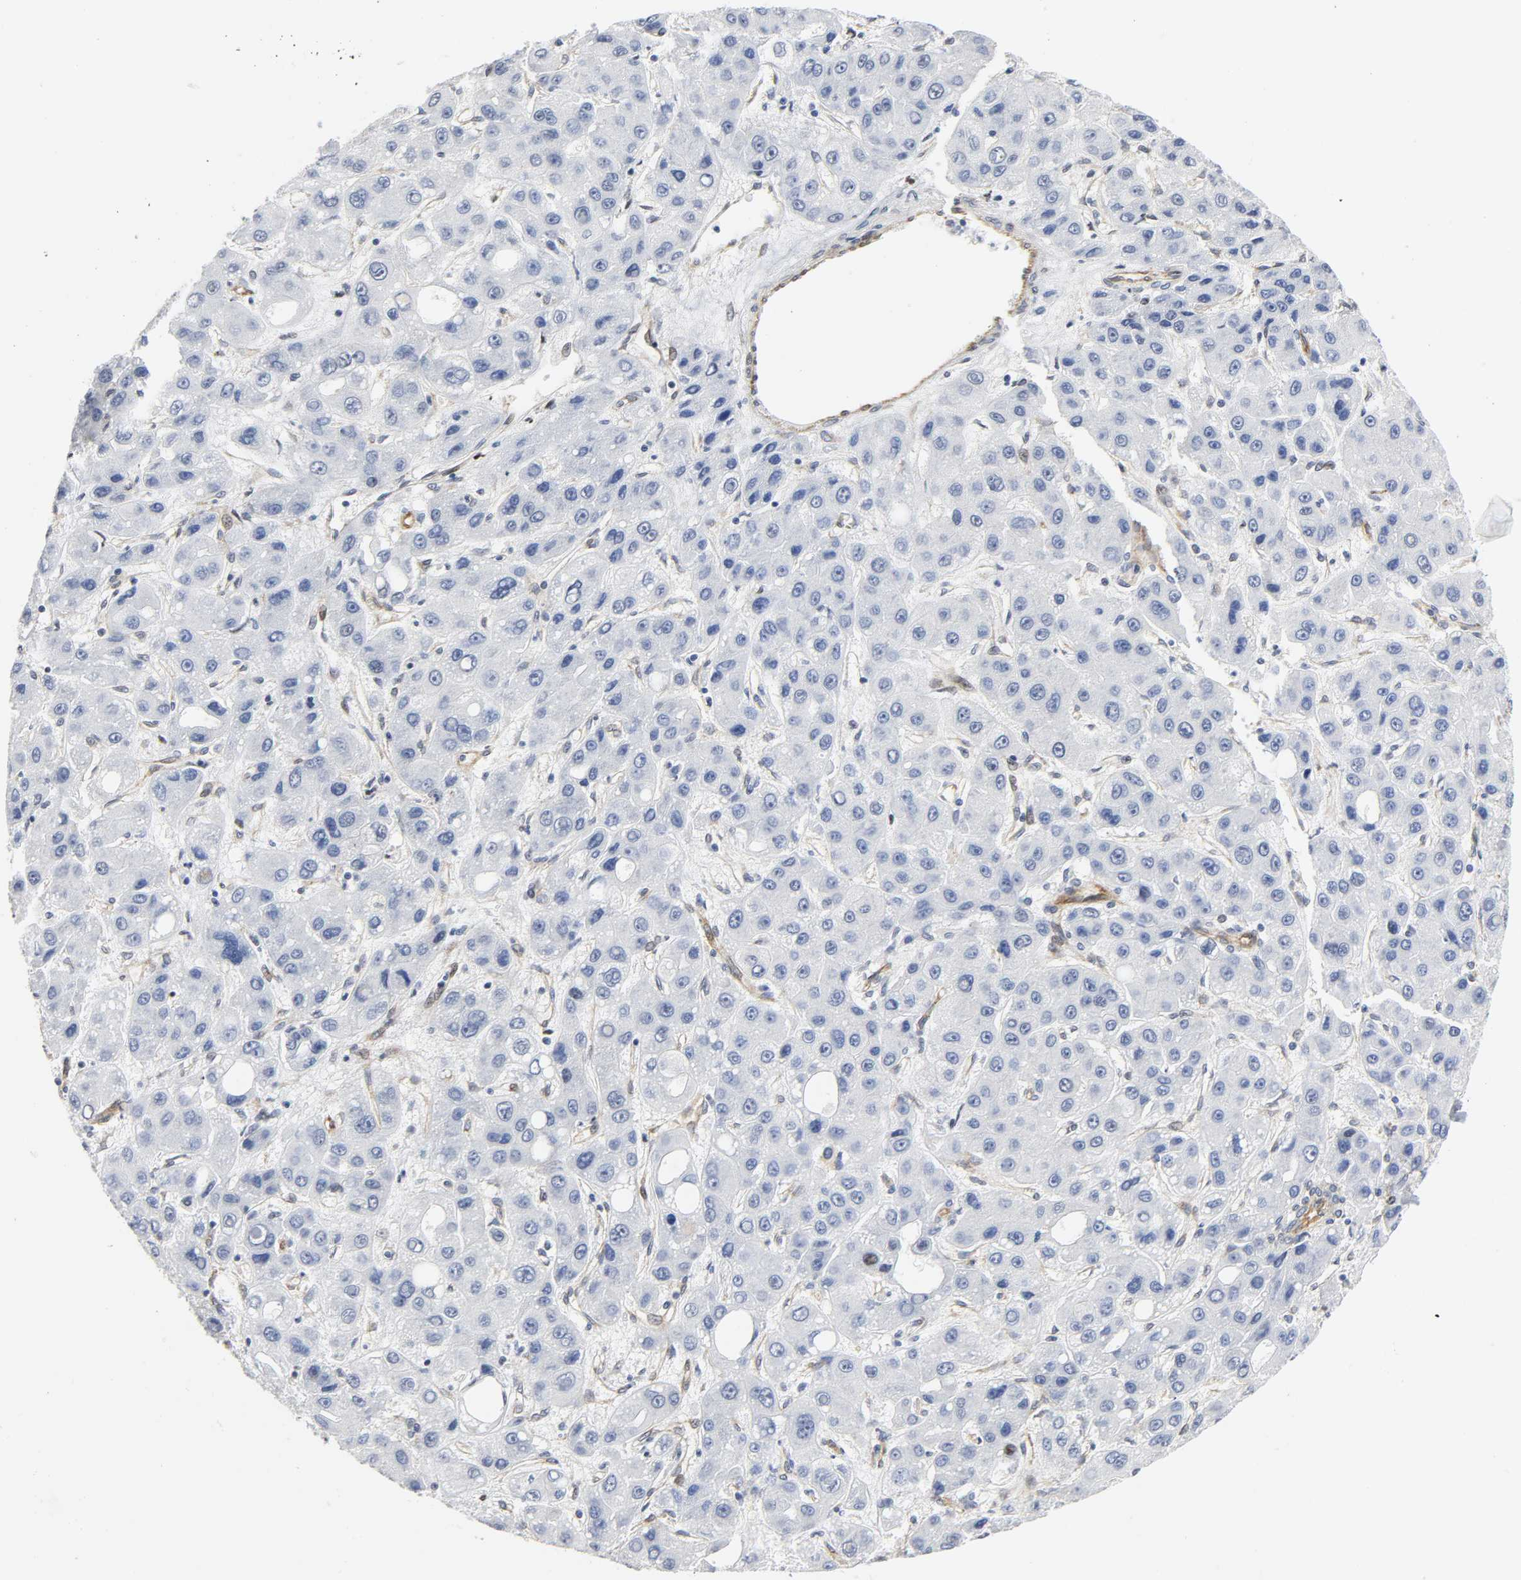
{"staining": {"intensity": "negative", "quantity": "none", "location": "none"}, "tissue": "liver cancer", "cell_type": "Tumor cells", "image_type": "cancer", "snomed": [{"axis": "morphology", "description": "Carcinoma, Hepatocellular, NOS"}, {"axis": "topography", "description": "Liver"}], "caption": "An IHC histopathology image of liver cancer is shown. There is no staining in tumor cells of liver cancer.", "gene": "DOCK1", "patient": {"sex": "male", "age": 55}}